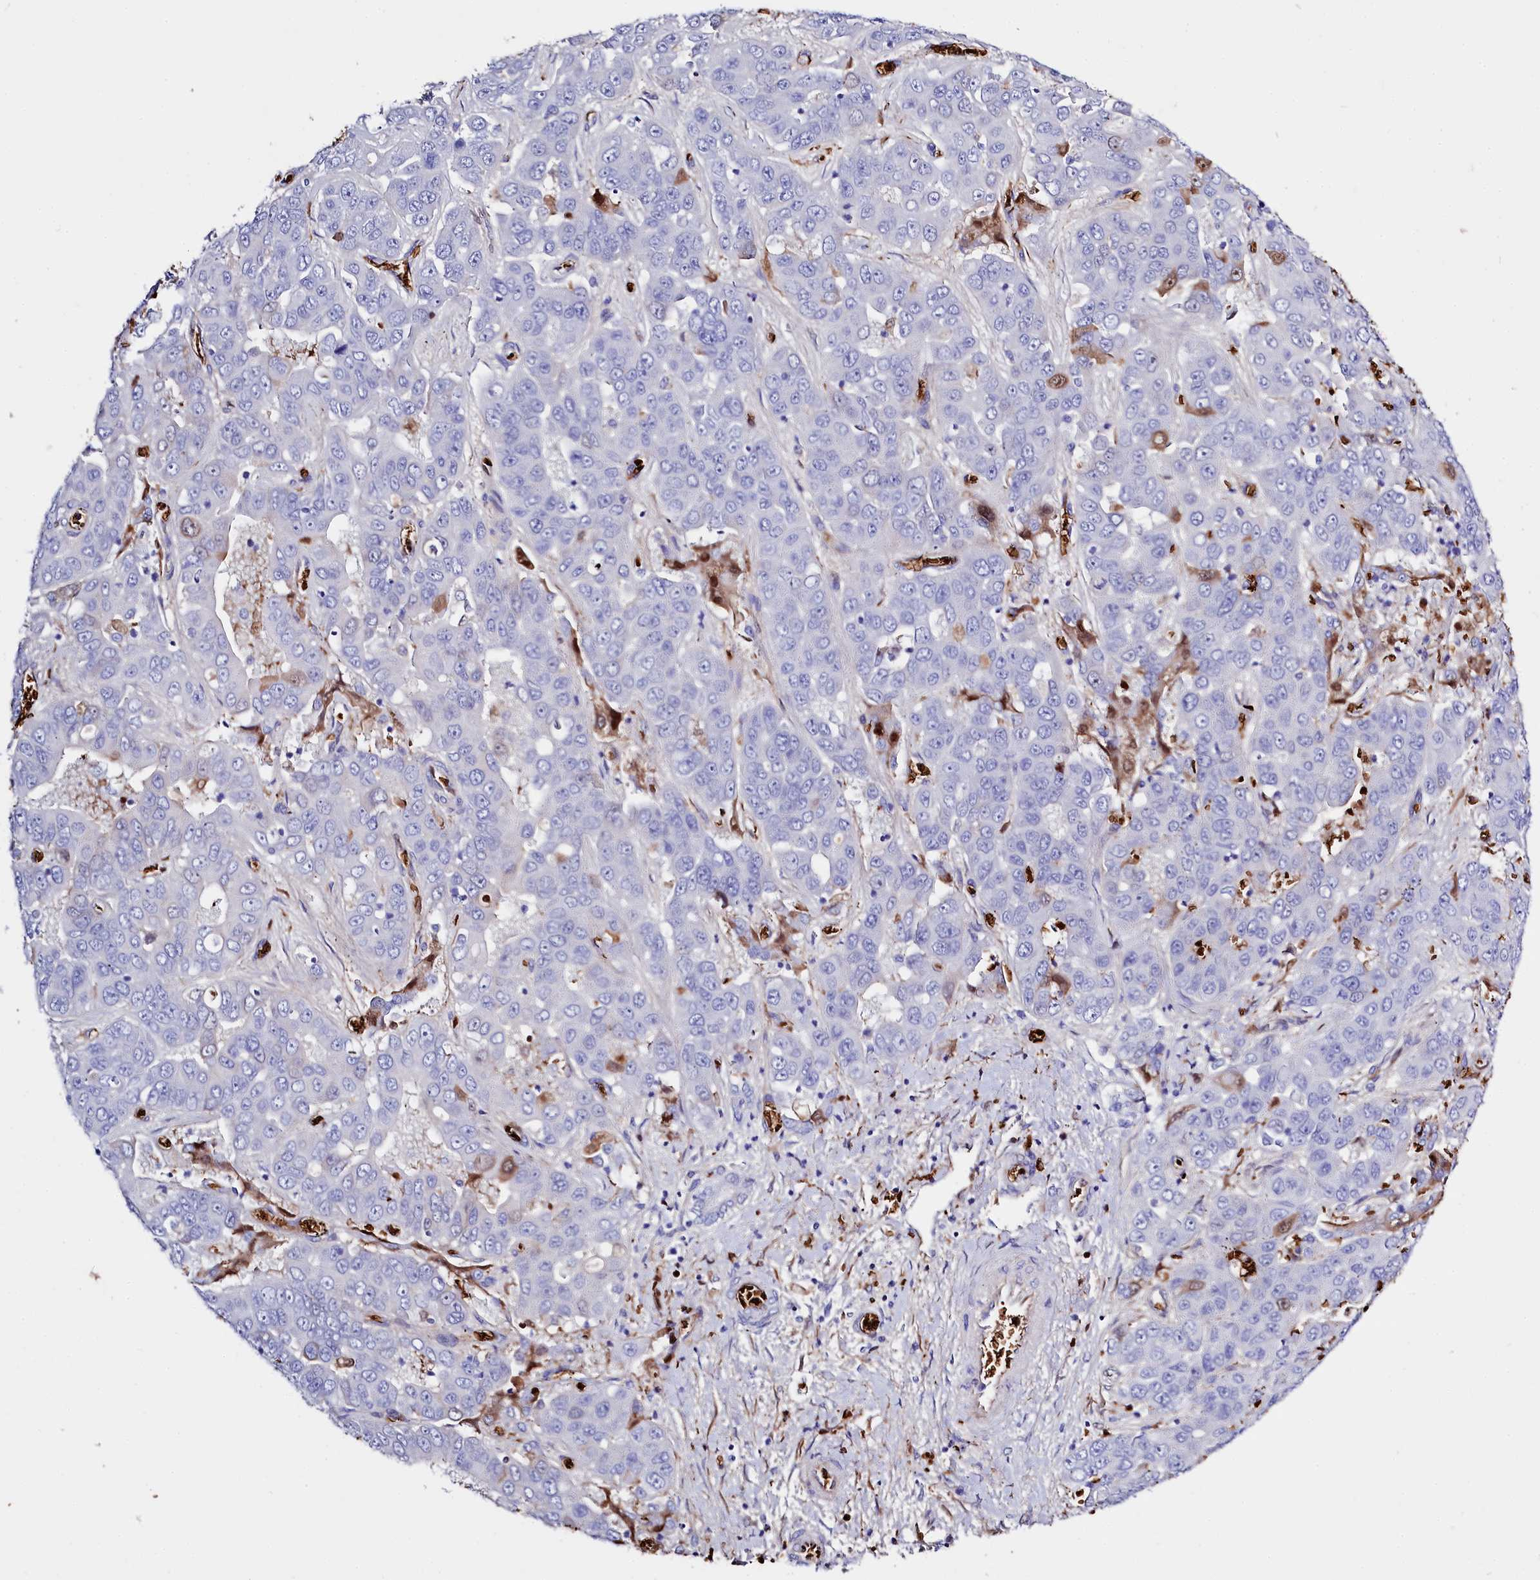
{"staining": {"intensity": "weak", "quantity": "<25%", "location": "cytoplasmic/membranous,nuclear"}, "tissue": "liver cancer", "cell_type": "Tumor cells", "image_type": "cancer", "snomed": [{"axis": "morphology", "description": "Cholangiocarcinoma"}, {"axis": "topography", "description": "Liver"}], "caption": "High power microscopy histopathology image of an immunohistochemistry (IHC) photomicrograph of liver cancer (cholangiocarcinoma), revealing no significant staining in tumor cells.", "gene": "RPUSD3", "patient": {"sex": "female", "age": 52}}